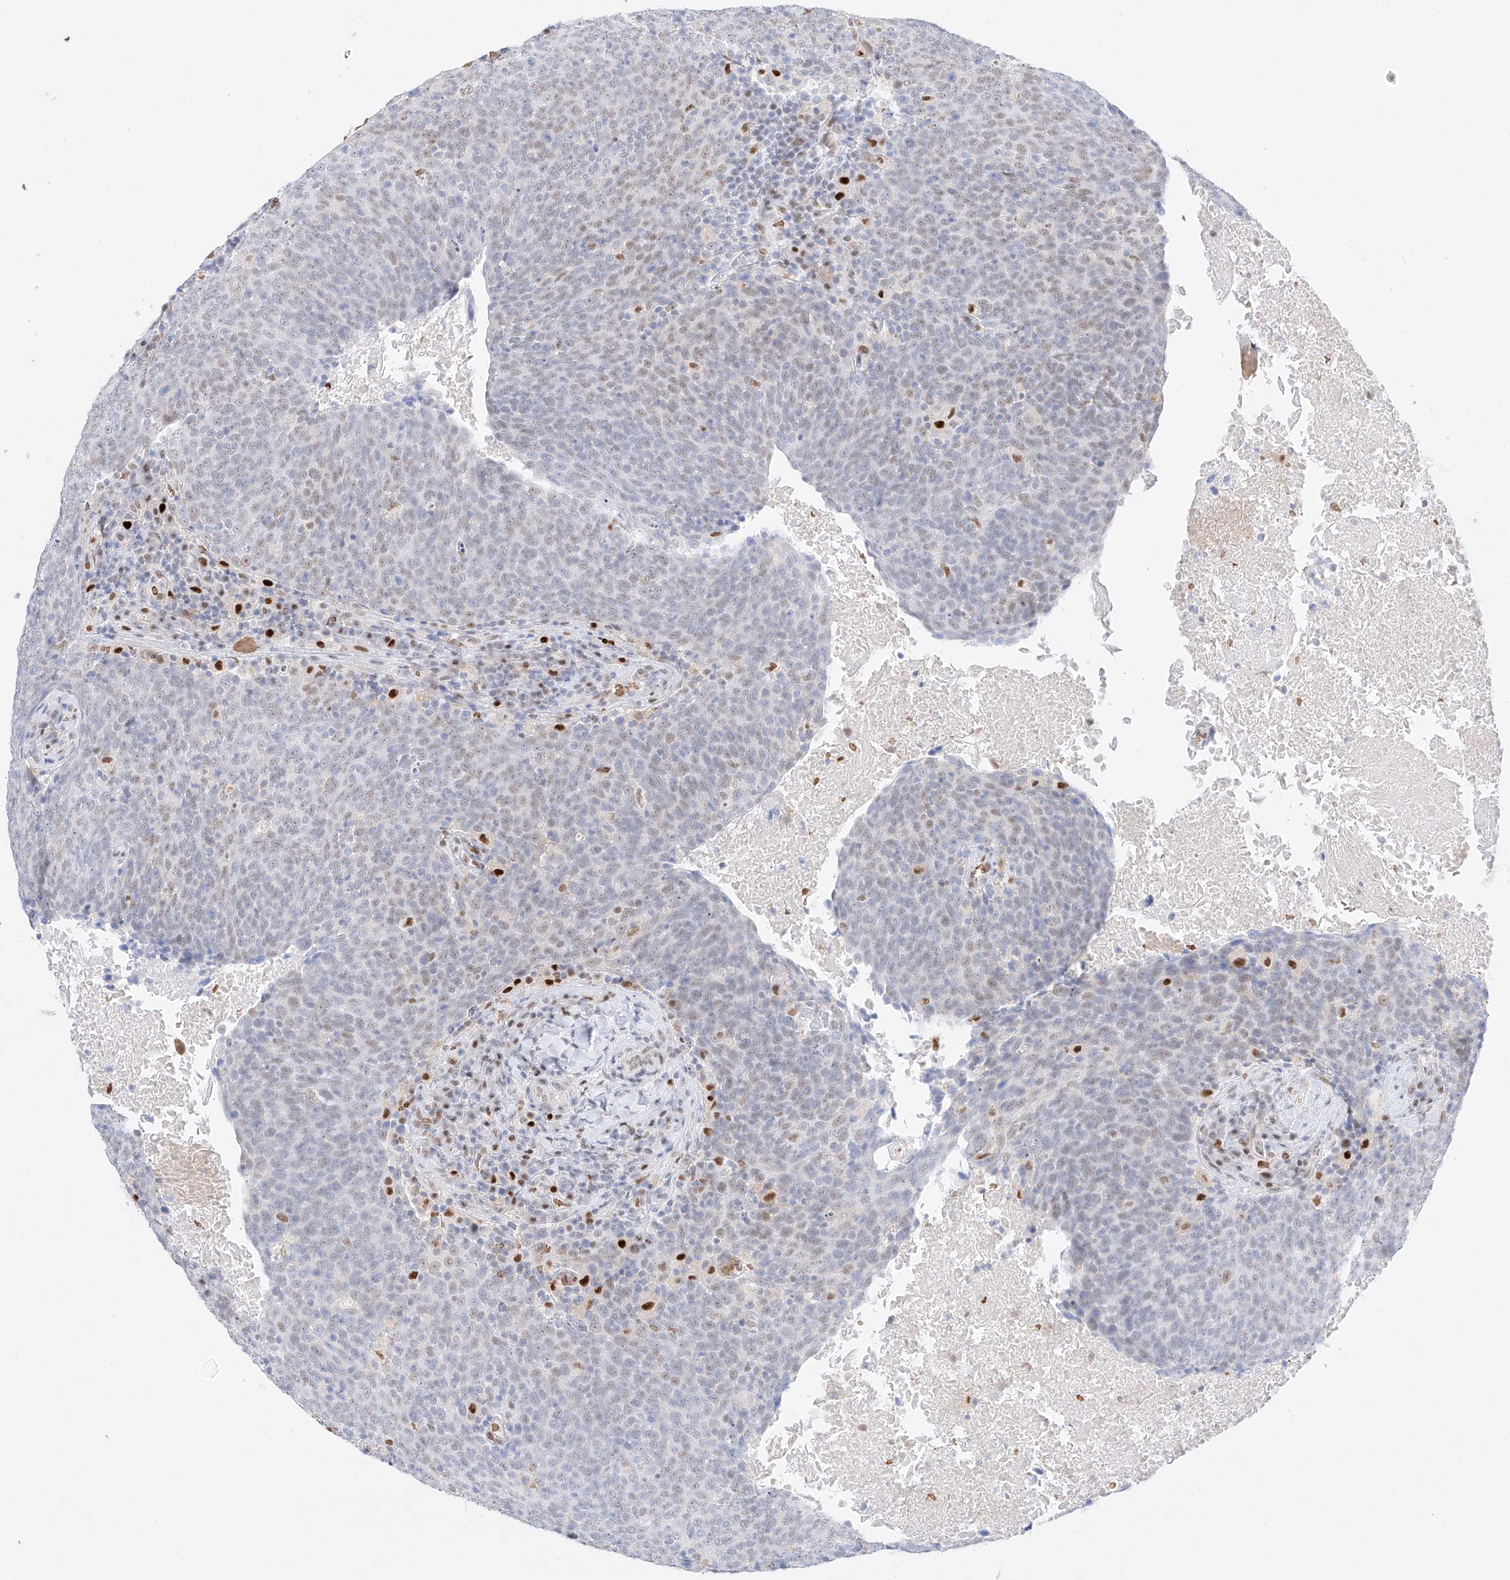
{"staining": {"intensity": "negative", "quantity": "none", "location": "none"}, "tissue": "head and neck cancer", "cell_type": "Tumor cells", "image_type": "cancer", "snomed": [{"axis": "morphology", "description": "Squamous cell carcinoma, NOS"}, {"axis": "morphology", "description": "Squamous cell carcinoma, metastatic, NOS"}, {"axis": "topography", "description": "Lymph node"}, {"axis": "topography", "description": "Head-Neck"}], "caption": "There is no significant expression in tumor cells of head and neck squamous cell carcinoma.", "gene": "APIP", "patient": {"sex": "male", "age": 62}}